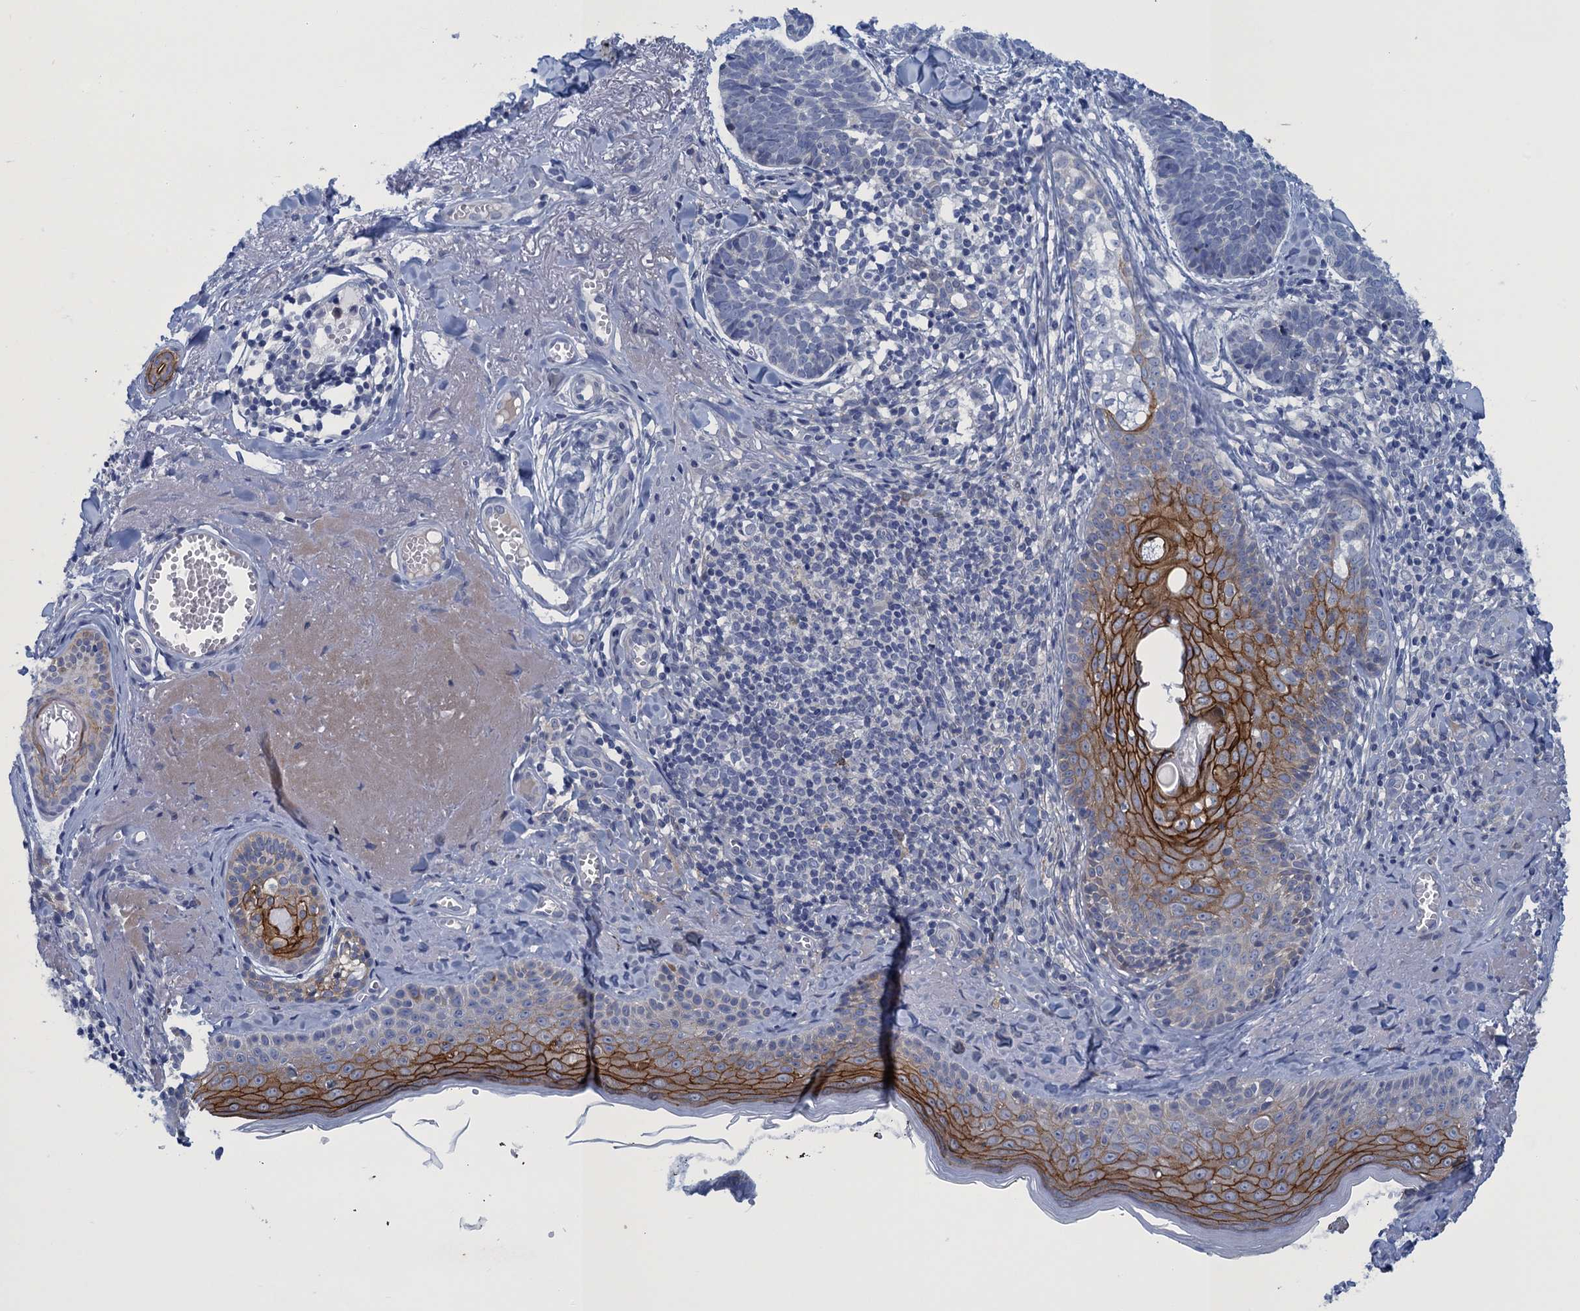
{"staining": {"intensity": "negative", "quantity": "none", "location": "none"}, "tissue": "skin cancer", "cell_type": "Tumor cells", "image_type": "cancer", "snomed": [{"axis": "morphology", "description": "Basal cell carcinoma"}, {"axis": "topography", "description": "Skin"}], "caption": "Human skin cancer (basal cell carcinoma) stained for a protein using IHC displays no staining in tumor cells.", "gene": "SCEL", "patient": {"sex": "female", "age": 74}}